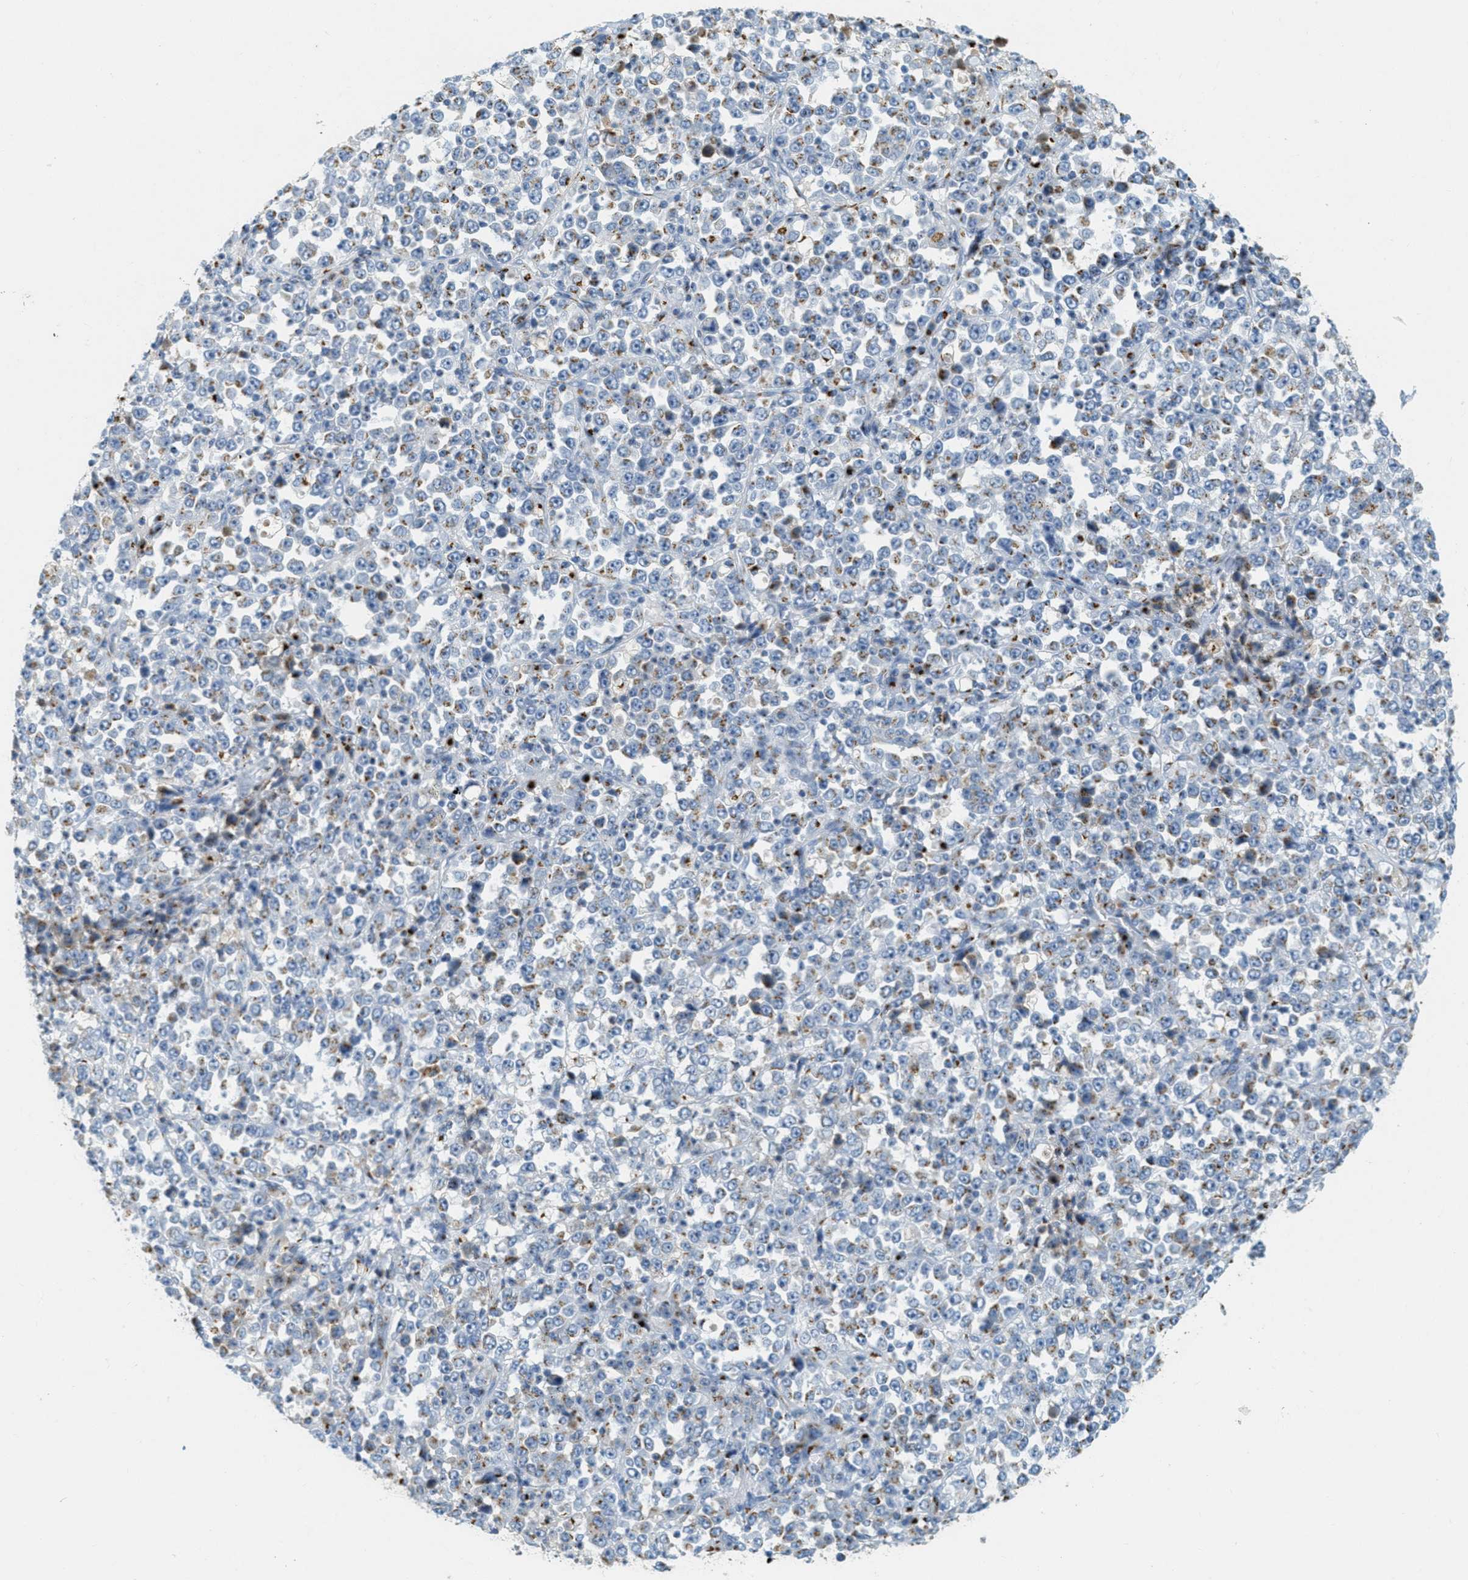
{"staining": {"intensity": "moderate", "quantity": "<25%", "location": "cytoplasmic/membranous"}, "tissue": "stomach cancer", "cell_type": "Tumor cells", "image_type": "cancer", "snomed": [{"axis": "morphology", "description": "Normal tissue, NOS"}, {"axis": "morphology", "description": "Adenocarcinoma, NOS"}, {"axis": "topography", "description": "Stomach, upper"}, {"axis": "topography", "description": "Stomach"}], "caption": "DAB immunohistochemical staining of stomach cancer (adenocarcinoma) reveals moderate cytoplasmic/membranous protein positivity in approximately <25% of tumor cells.", "gene": "ENTPD4", "patient": {"sex": "male", "age": 59}}